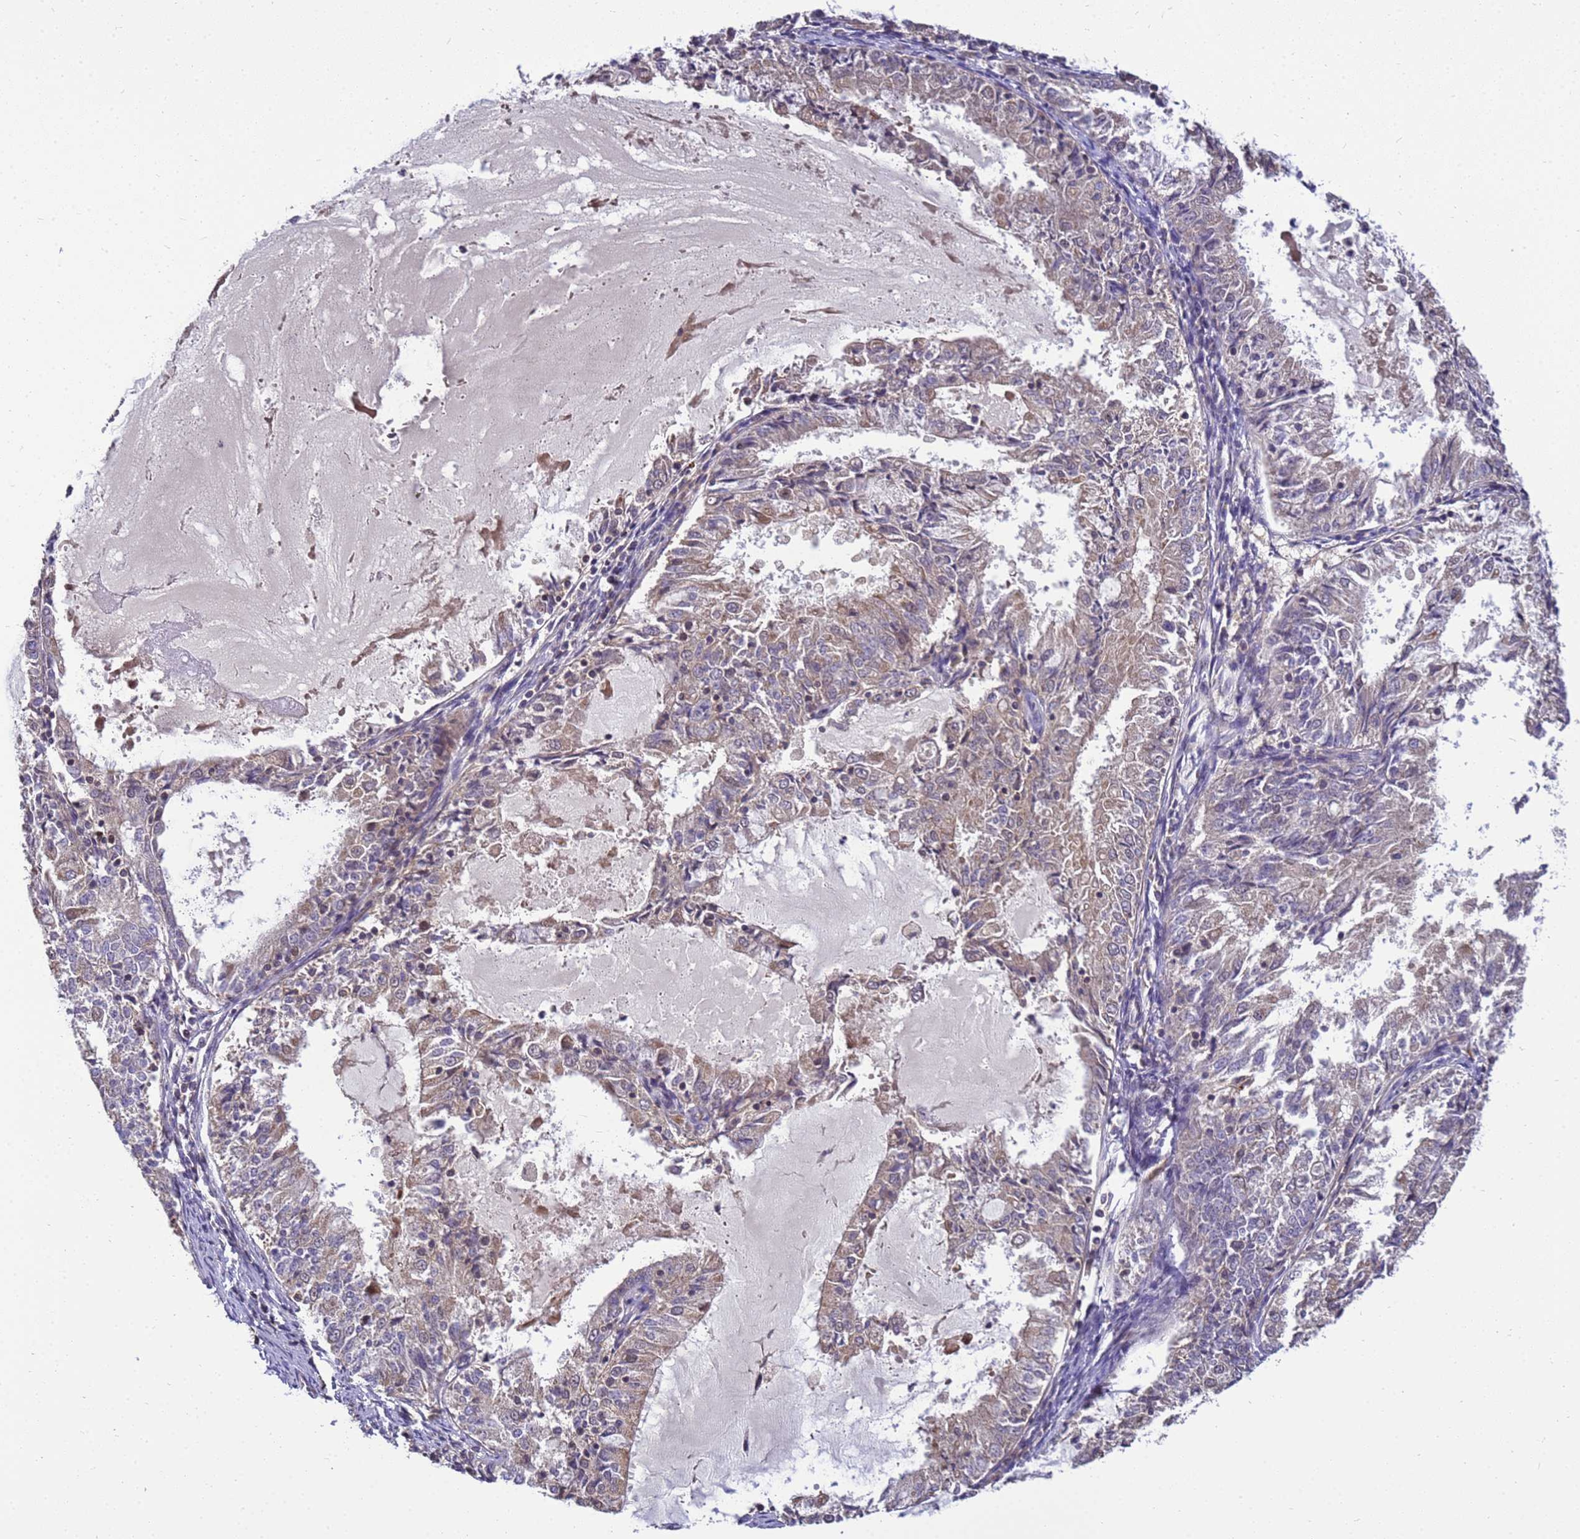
{"staining": {"intensity": "weak", "quantity": "25%-75%", "location": "cytoplasmic/membranous"}, "tissue": "endometrial cancer", "cell_type": "Tumor cells", "image_type": "cancer", "snomed": [{"axis": "morphology", "description": "Adenocarcinoma, NOS"}, {"axis": "topography", "description": "Endometrium"}], "caption": "Endometrial cancer (adenocarcinoma) stained with a brown dye shows weak cytoplasmic/membranous positive staining in approximately 25%-75% of tumor cells.", "gene": "TMEM74B", "patient": {"sex": "female", "age": 57}}